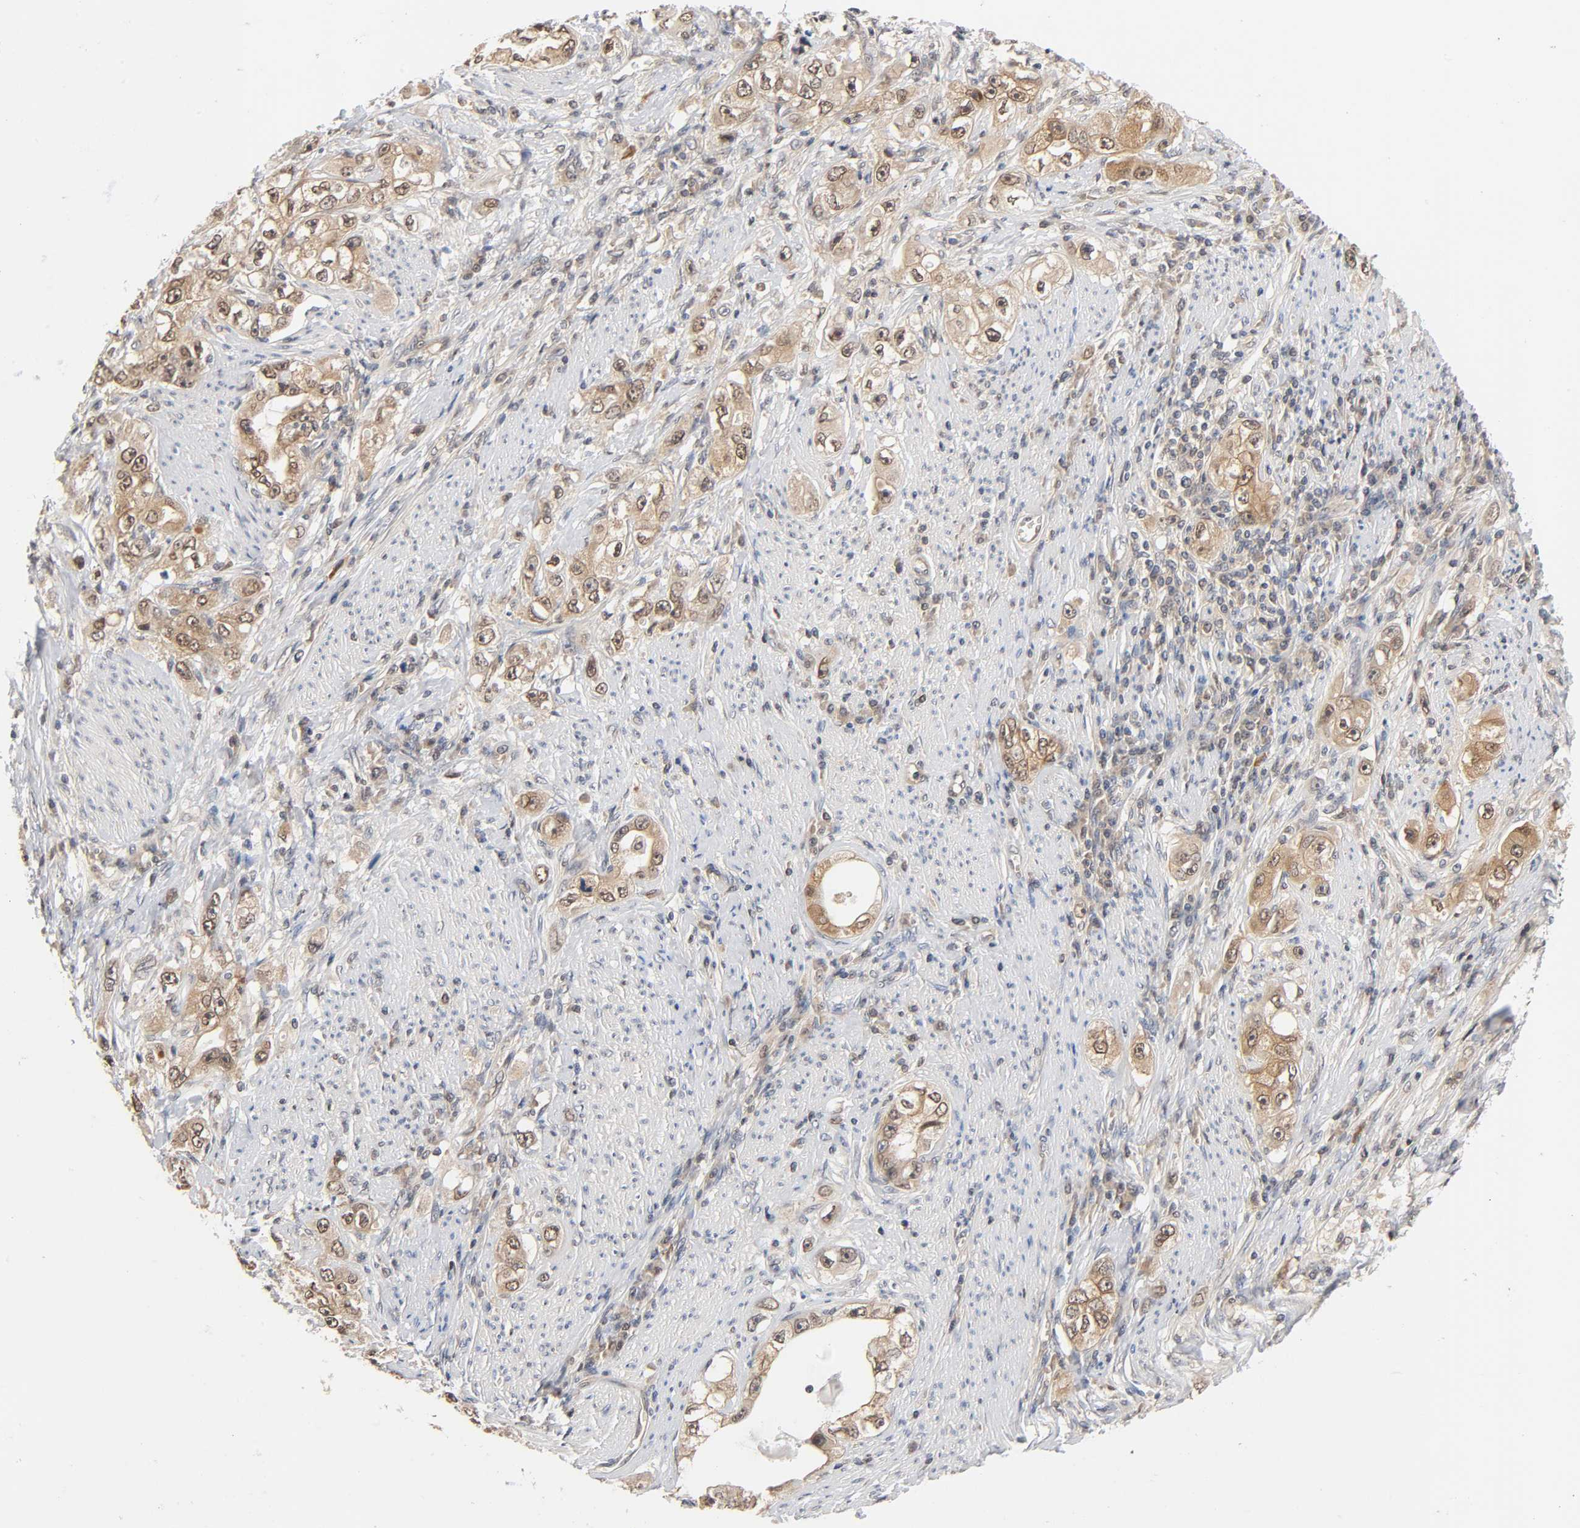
{"staining": {"intensity": "moderate", "quantity": ">75%", "location": "cytoplasmic/membranous"}, "tissue": "stomach cancer", "cell_type": "Tumor cells", "image_type": "cancer", "snomed": [{"axis": "morphology", "description": "Adenocarcinoma, NOS"}, {"axis": "topography", "description": "Stomach, lower"}], "caption": "Protein expression analysis of stomach cancer (adenocarcinoma) exhibits moderate cytoplasmic/membranous staining in about >75% of tumor cells.", "gene": "PRKAB1", "patient": {"sex": "female", "age": 93}}